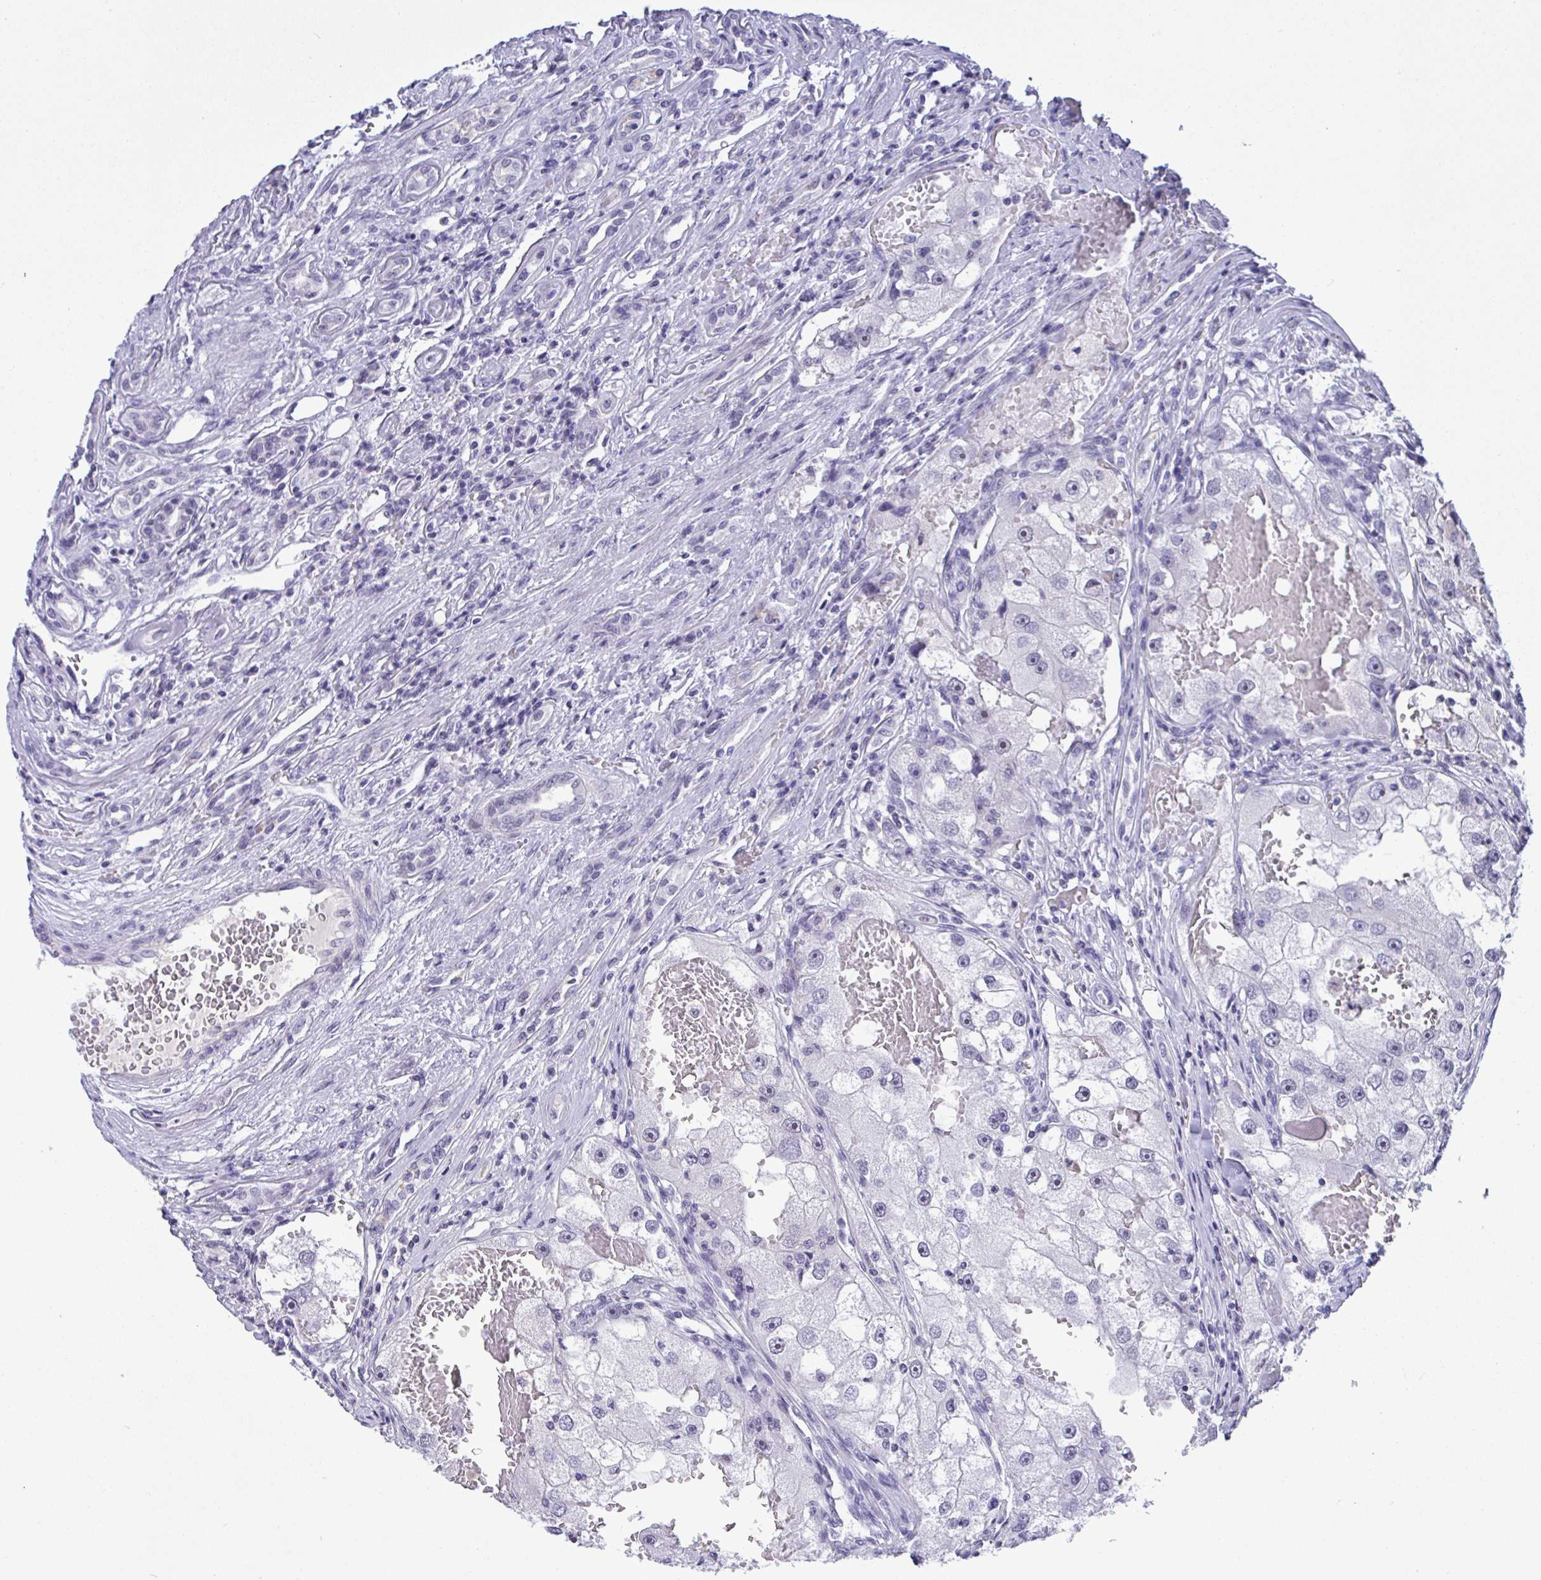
{"staining": {"intensity": "negative", "quantity": "none", "location": "none"}, "tissue": "renal cancer", "cell_type": "Tumor cells", "image_type": "cancer", "snomed": [{"axis": "morphology", "description": "Adenocarcinoma, NOS"}, {"axis": "topography", "description": "Kidney"}], "caption": "Human renal adenocarcinoma stained for a protein using immunohistochemistry exhibits no expression in tumor cells.", "gene": "YBX2", "patient": {"sex": "male", "age": 63}}